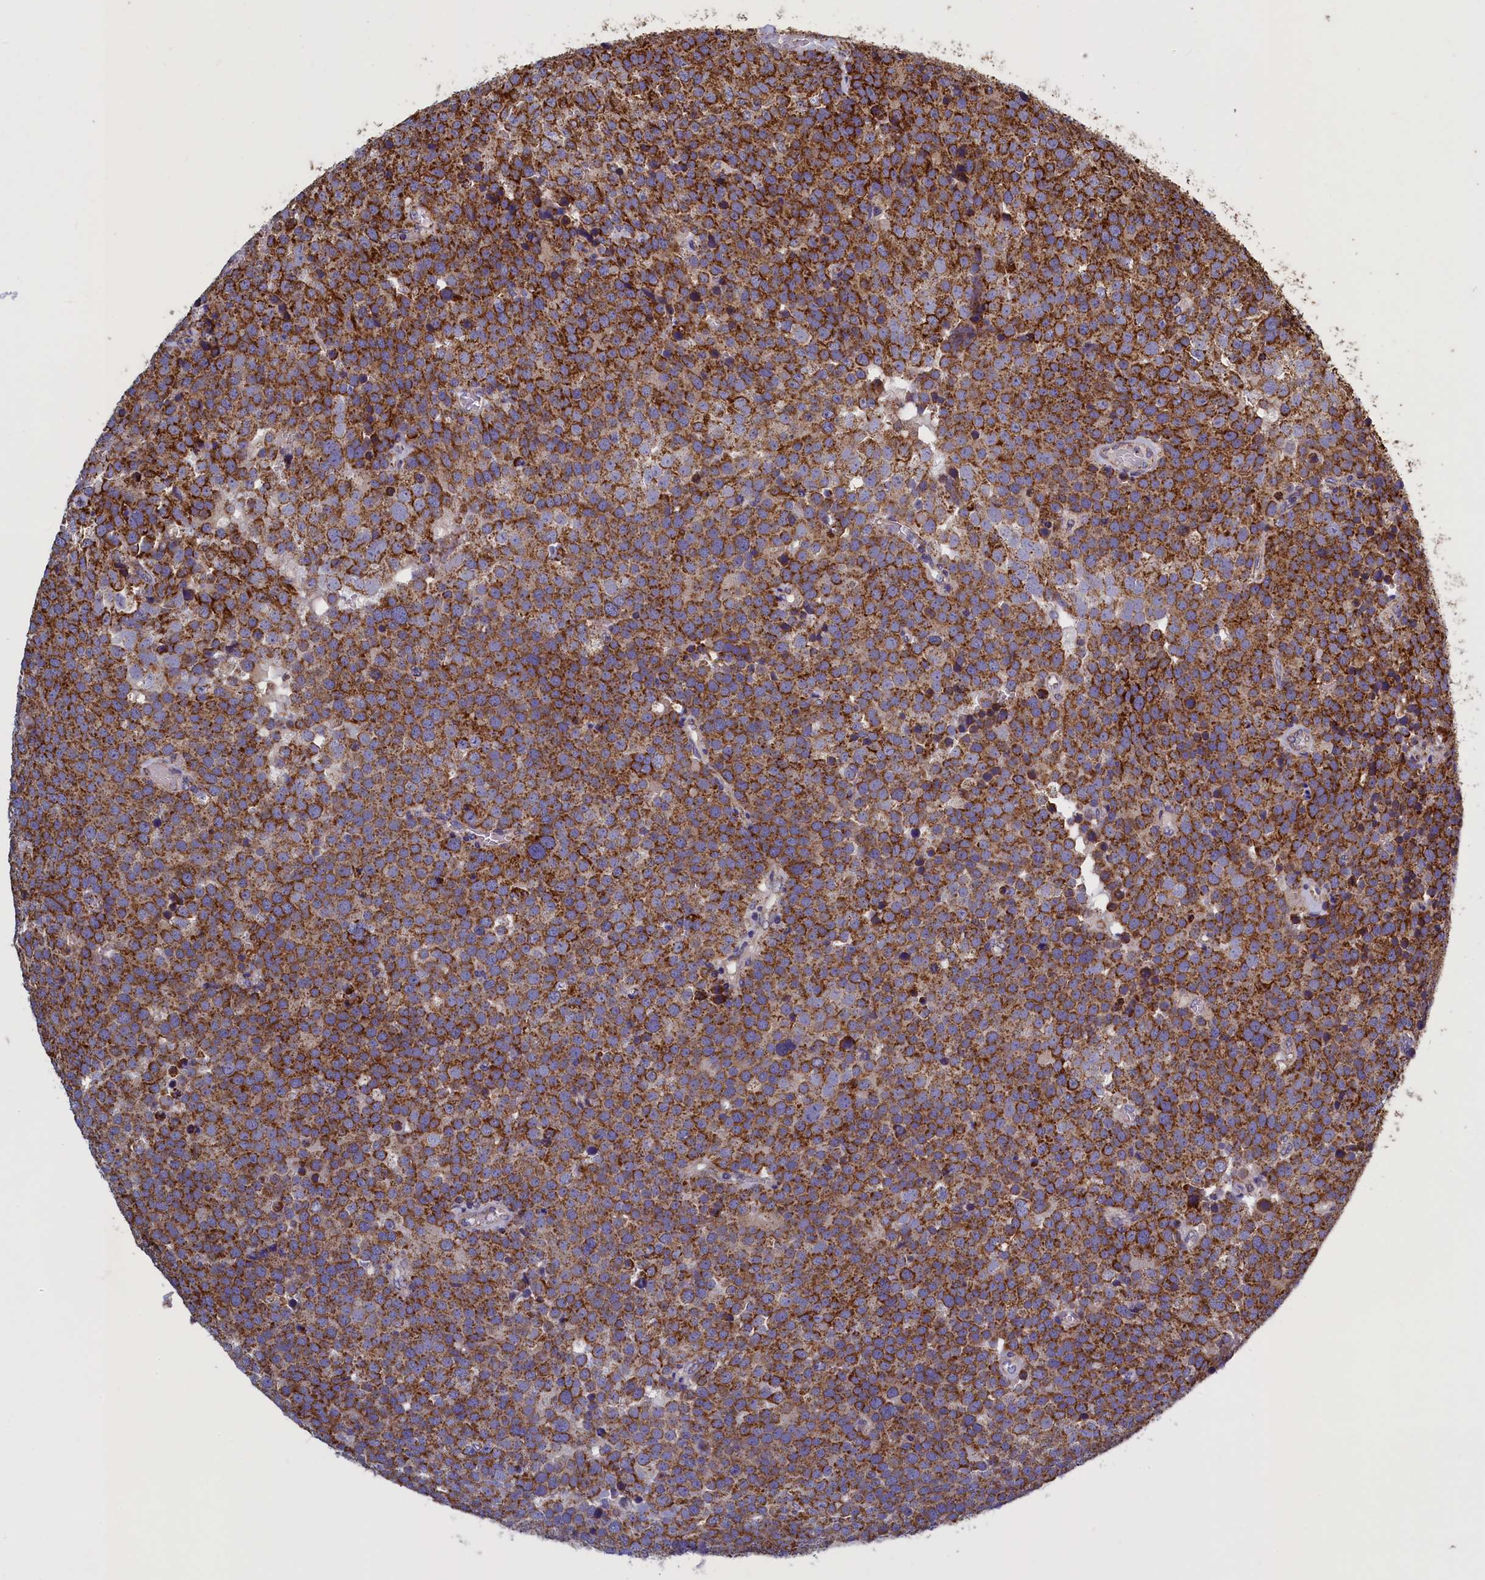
{"staining": {"intensity": "strong", "quantity": ">75%", "location": "cytoplasmic/membranous"}, "tissue": "testis cancer", "cell_type": "Tumor cells", "image_type": "cancer", "snomed": [{"axis": "morphology", "description": "Seminoma, NOS"}, {"axis": "topography", "description": "Testis"}], "caption": "Immunohistochemical staining of human testis seminoma reveals strong cytoplasmic/membranous protein staining in about >75% of tumor cells.", "gene": "IFT122", "patient": {"sex": "male", "age": 71}}